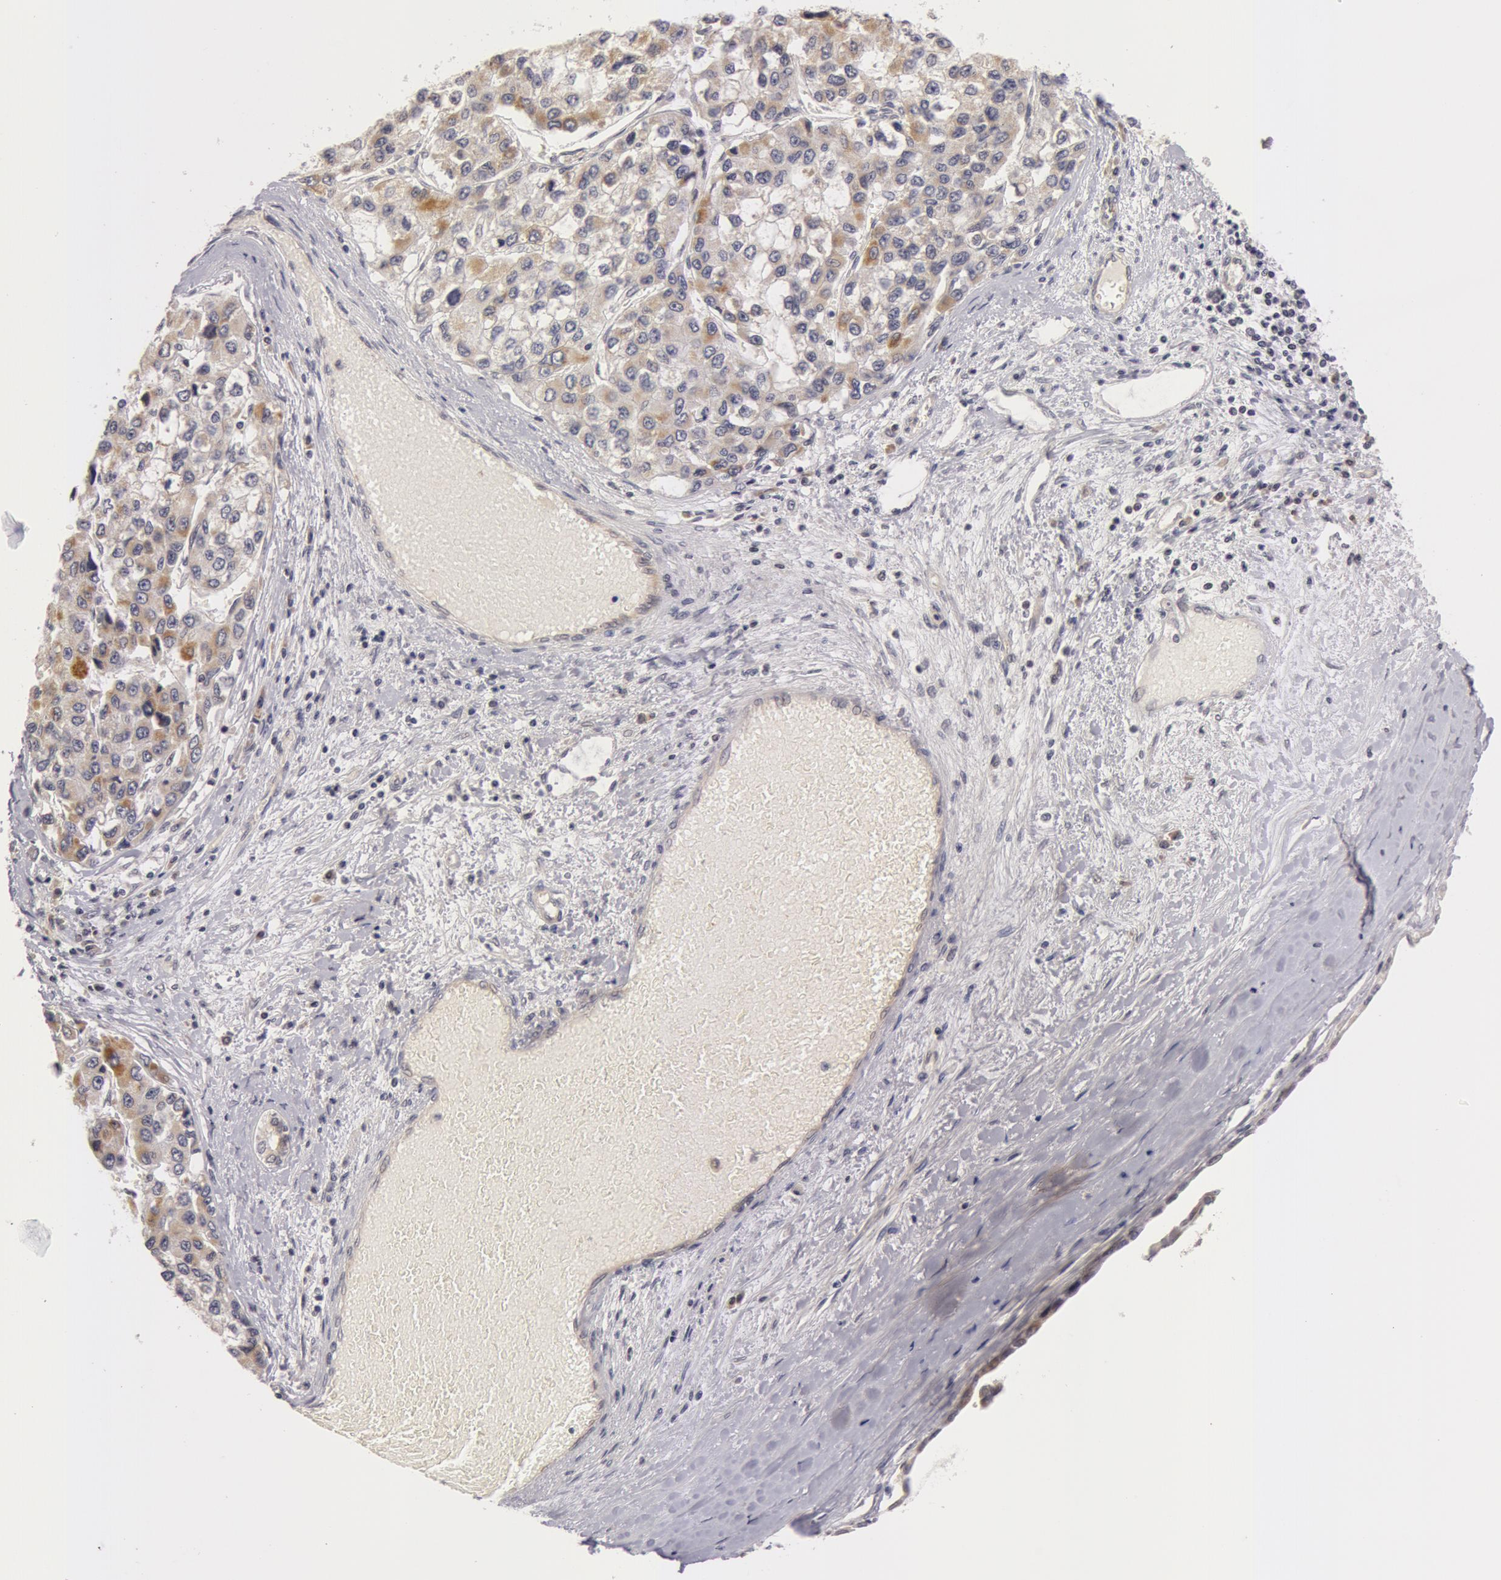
{"staining": {"intensity": "moderate", "quantity": "<25%", "location": "cytoplasmic/membranous"}, "tissue": "liver cancer", "cell_type": "Tumor cells", "image_type": "cancer", "snomed": [{"axis": "morphology", "description": "Carcinoma, Hepatocellular, NOS"}, {"axis": "topography", "description": "Liver"}], "caption": "About <25% of tumor cells in human liver cancer (hepatocellular carcinoma) exhibit moderate cytoplasmic/membranous protein expression as visualized by brown immunohistochemical staining.", "gene": "SYTL4", "patient": {"sex": "female", "age": 66}}